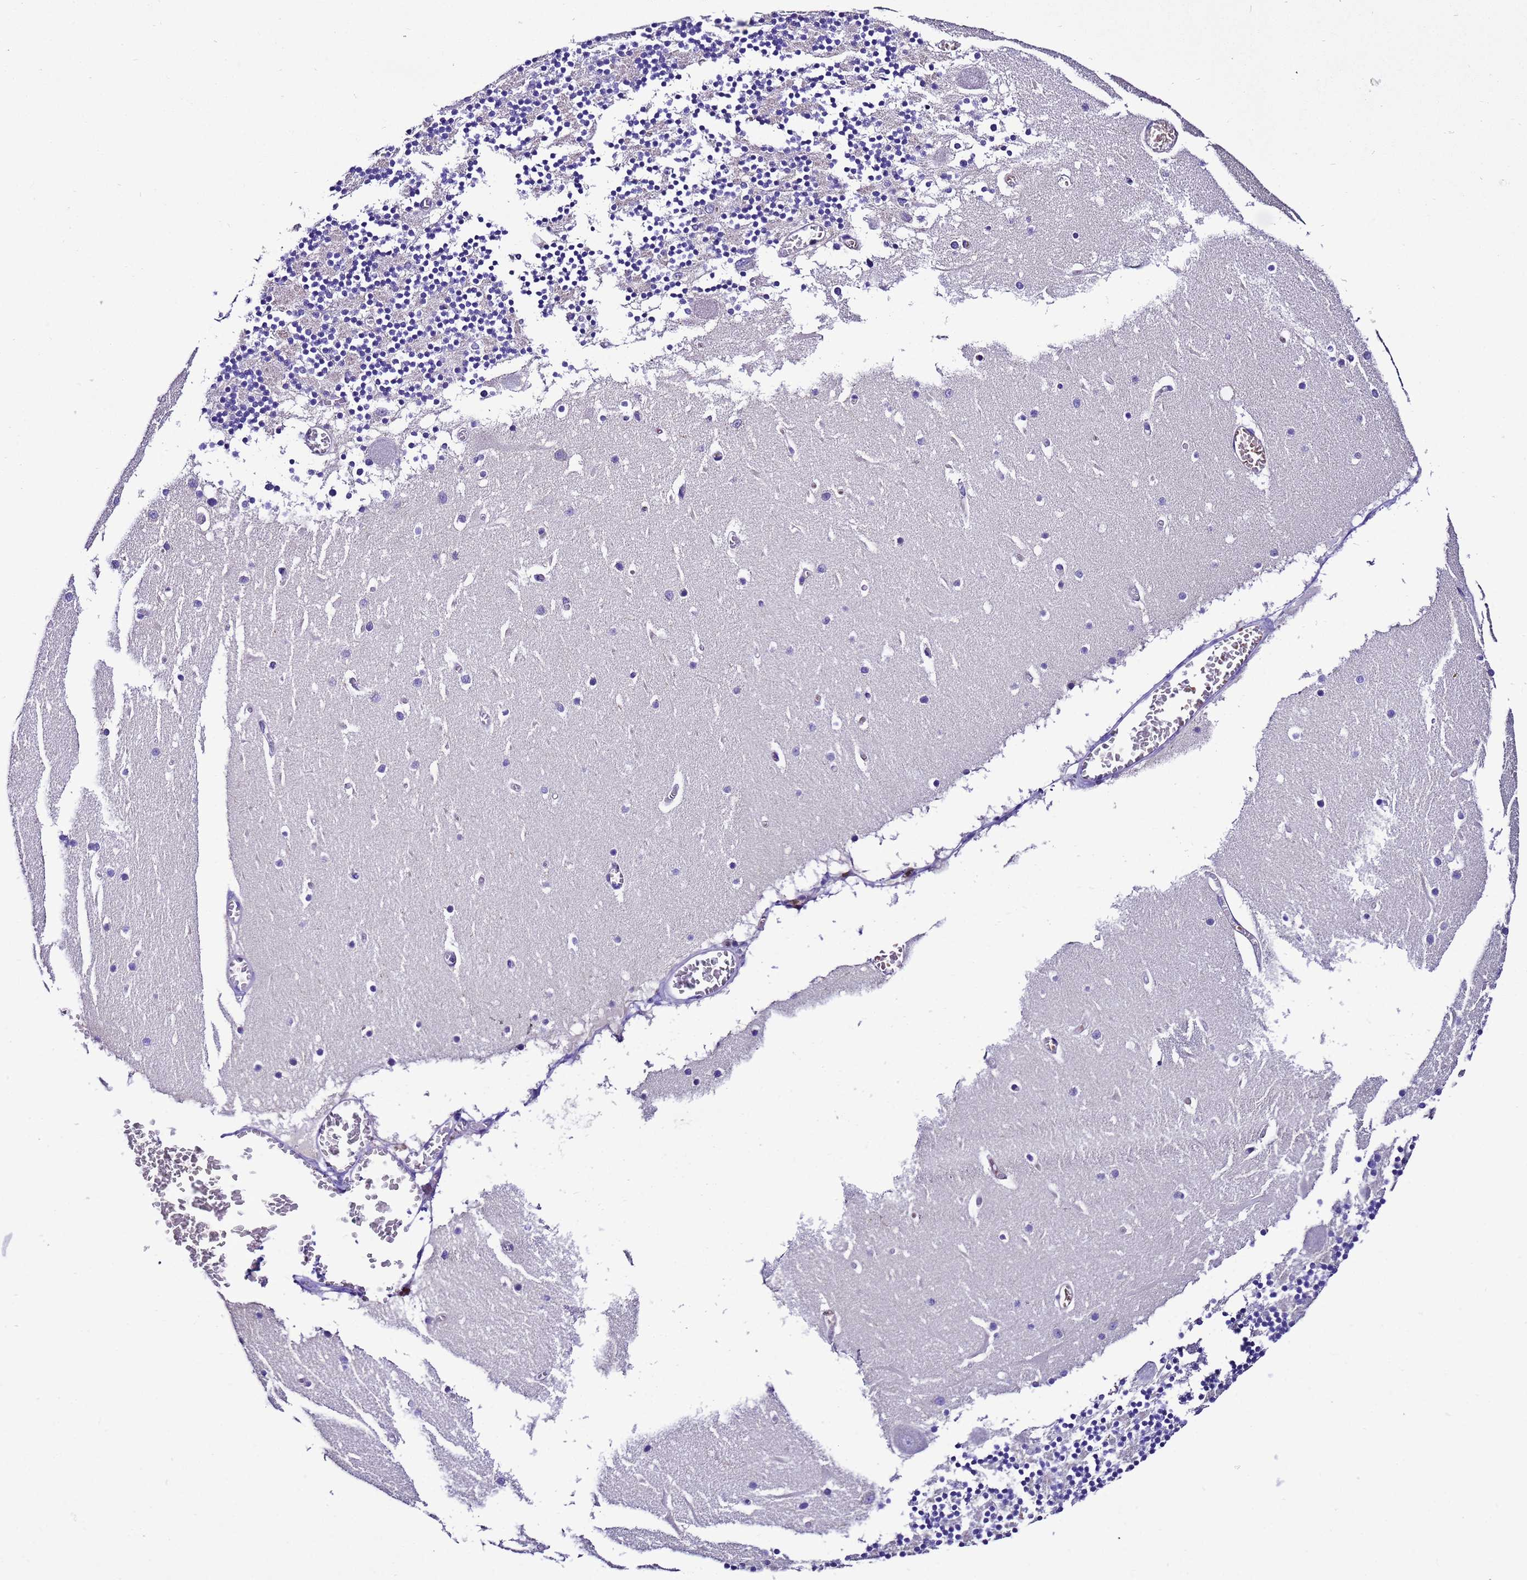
{"staining": {"intensity": "negative", "quantity": "none", "location": "none"}, "tissue": "cerebellum", "cell_type": "Cells in granular layer", "image_type": "normal", "snomed": [{"axis": "morphology", "description": "Normal tissue, NOS"}, {"axis": "topography", "description": "Cerebellum"}], "caption": "Unremarkable cerebellum was stained to show a protein in brown. There is no significant positivity in cells in granular layer. (Brightfield microscopy of DAB (3,3'-diaminobenzidine) IHC at high magnification).", "gene": "UGT2A1", "patient": {"sex": "female", "age": 28}}